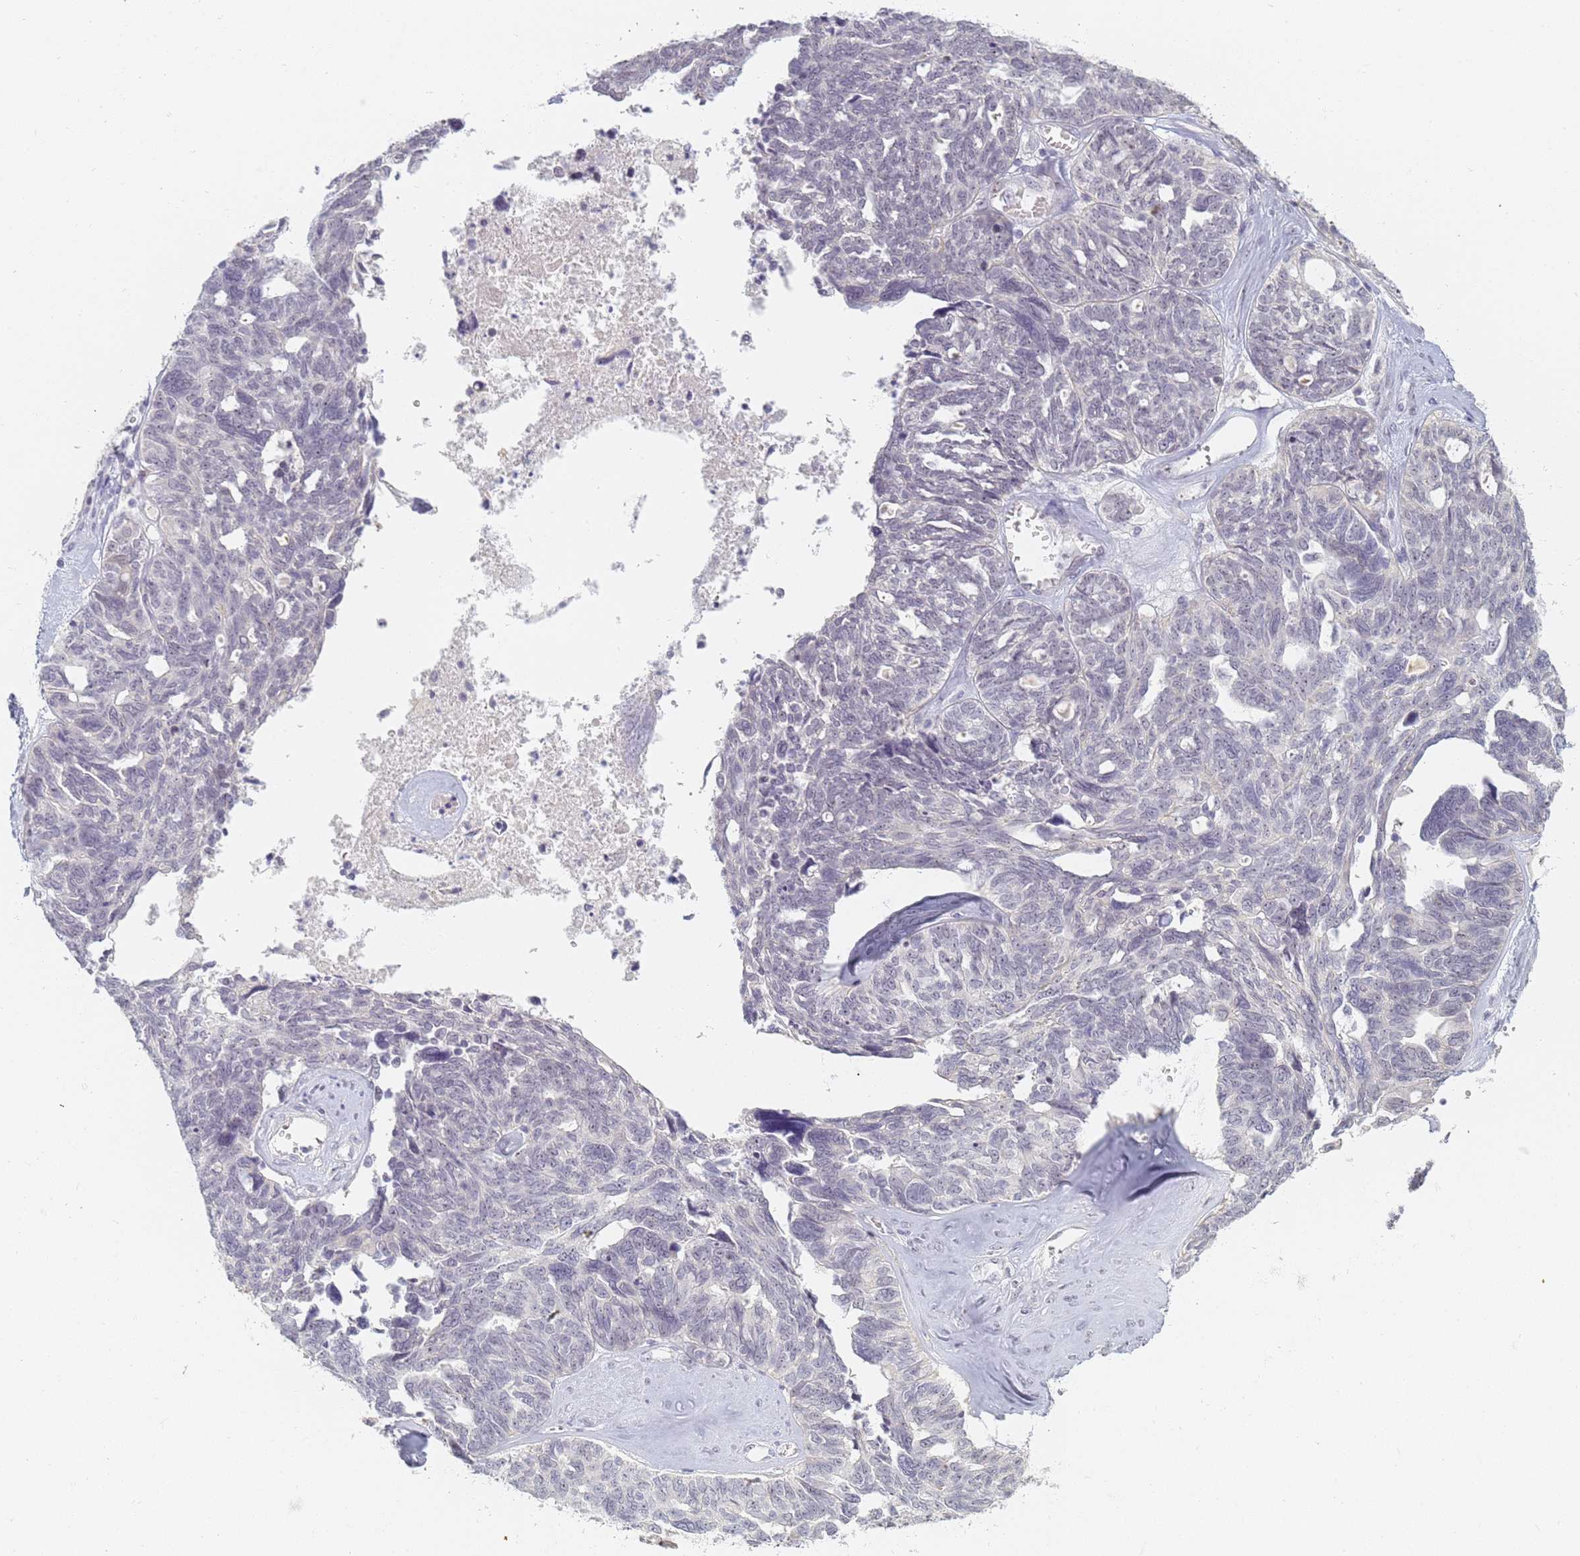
{"staining": {"intensity": "negative", "quantity": "none", "location": "none"}, "tissue": "ovarian cancer", "cell_type": "Tumor cells", "image_type": "cancer", "snomed": [{"axis": "morphology", "description": "Cystadenocarcinoma, serous, NOS"}, {"axis": "topography", "description": "Ovary"}], "caption": "The immunohistochemistry (IHC) image has no significant staining in tumor cells of serous cystadenocarcinoma (ovarian) tissue.", "gene": "SLC38A9", "patient": {"sex": "female", "age": 79}}